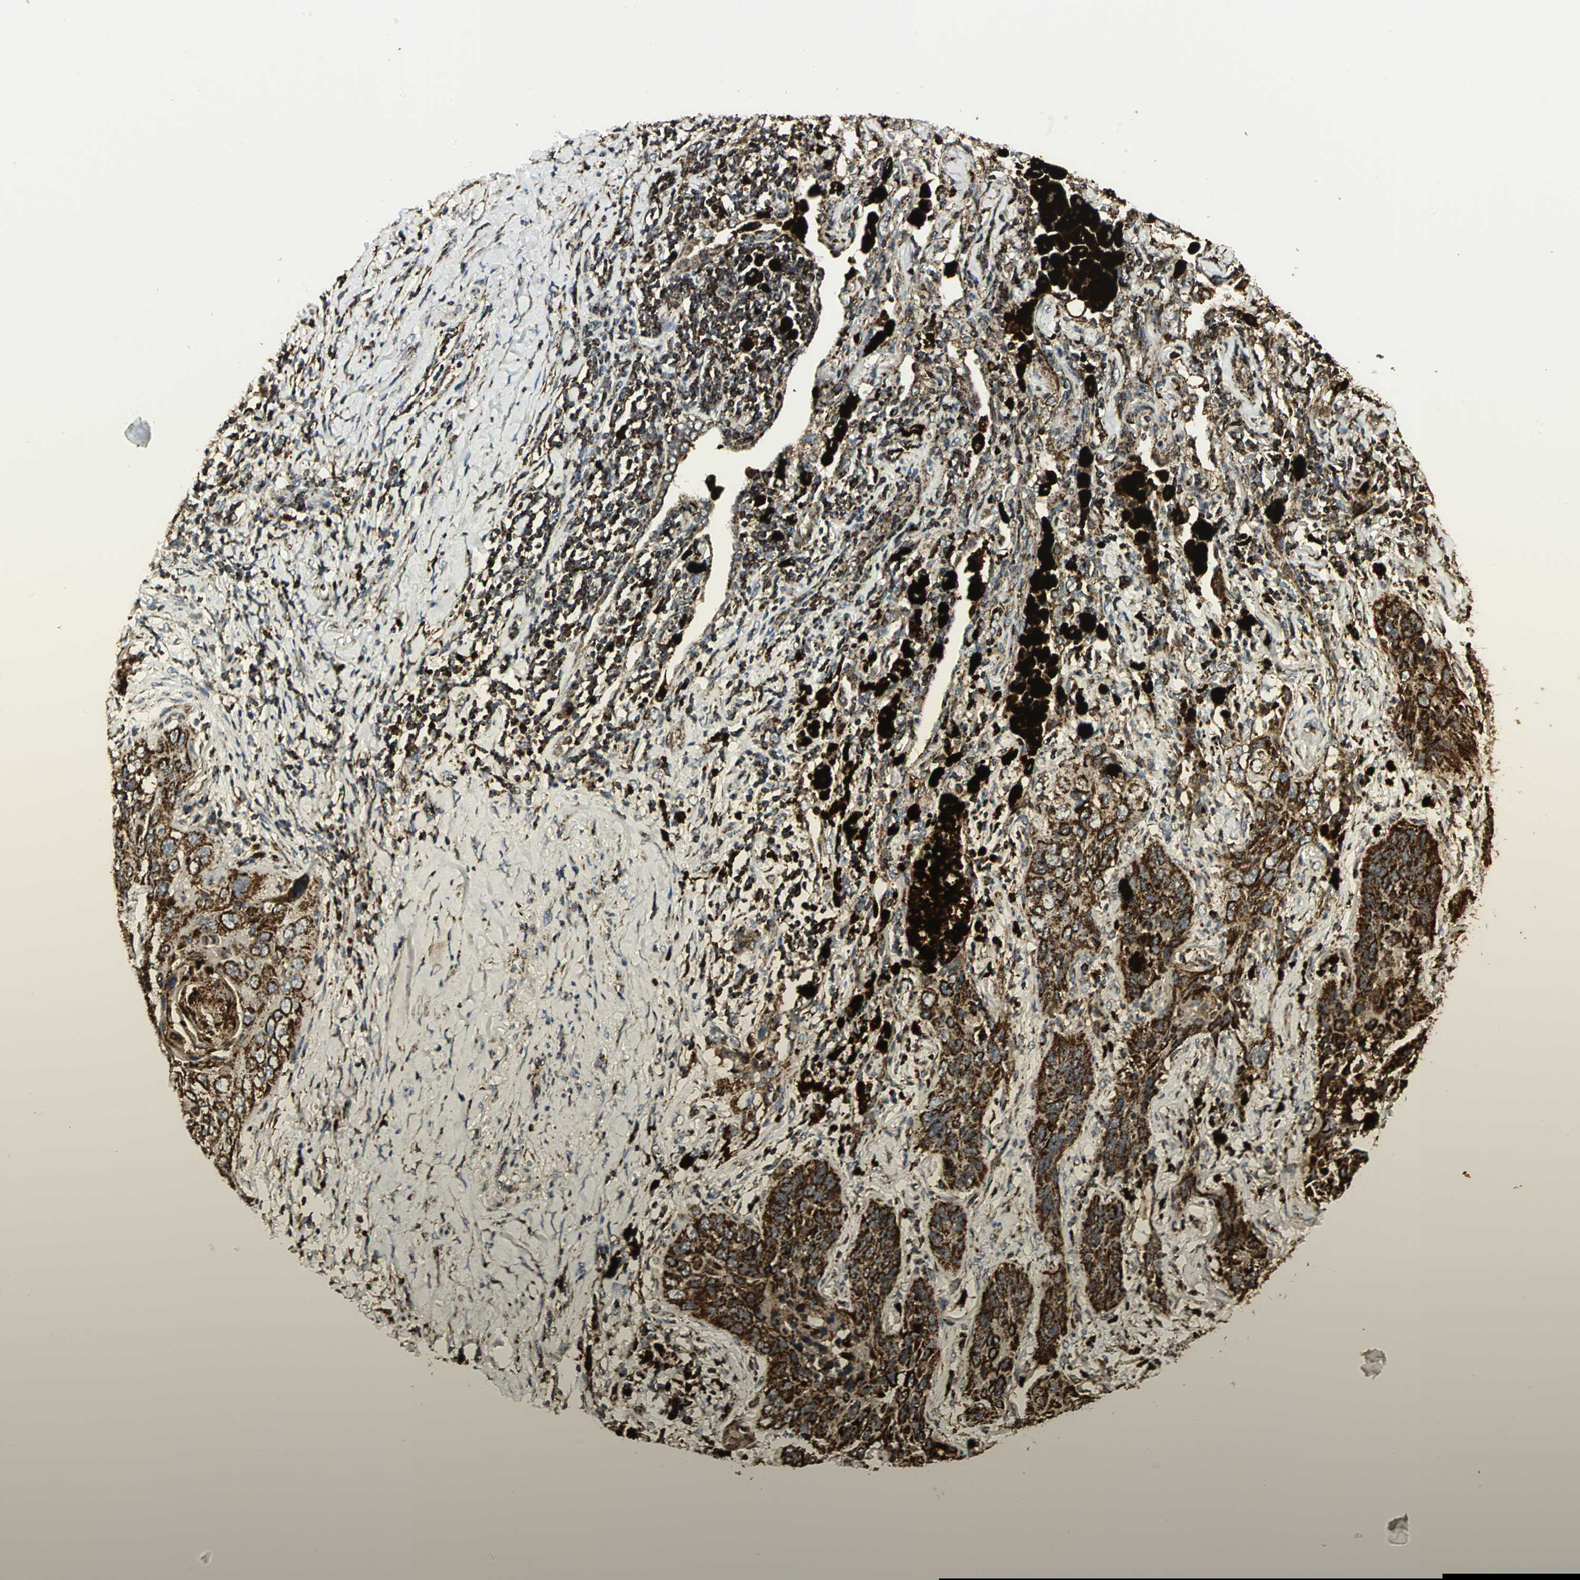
{"staining": {"intensity": "strong", "quantity": ">75%", "location": "cytoplasmic/membranous"}, "tissue": "lung cancer", "cell_type": "Tumor cells", "image_type": "cancer", "snomed": [{"axis": "morphology", "description": "Squamous cell carcinoma, NOS"}, {"axis": "topography", "description": "Lung"}], "caption": "Tumor cells exhibit high levels of strong cytoplasmic/membranous expression in approximately >75% of cells in human lung squamous cell carcinoma. The staining was performed using DAB to visualize the protein expression in brown, while the nuclei were stained in blue with hematoxylin (Magnification: 20x).", "gene": "VDAC1", "patient": {"sex": "female", "age": 67}}